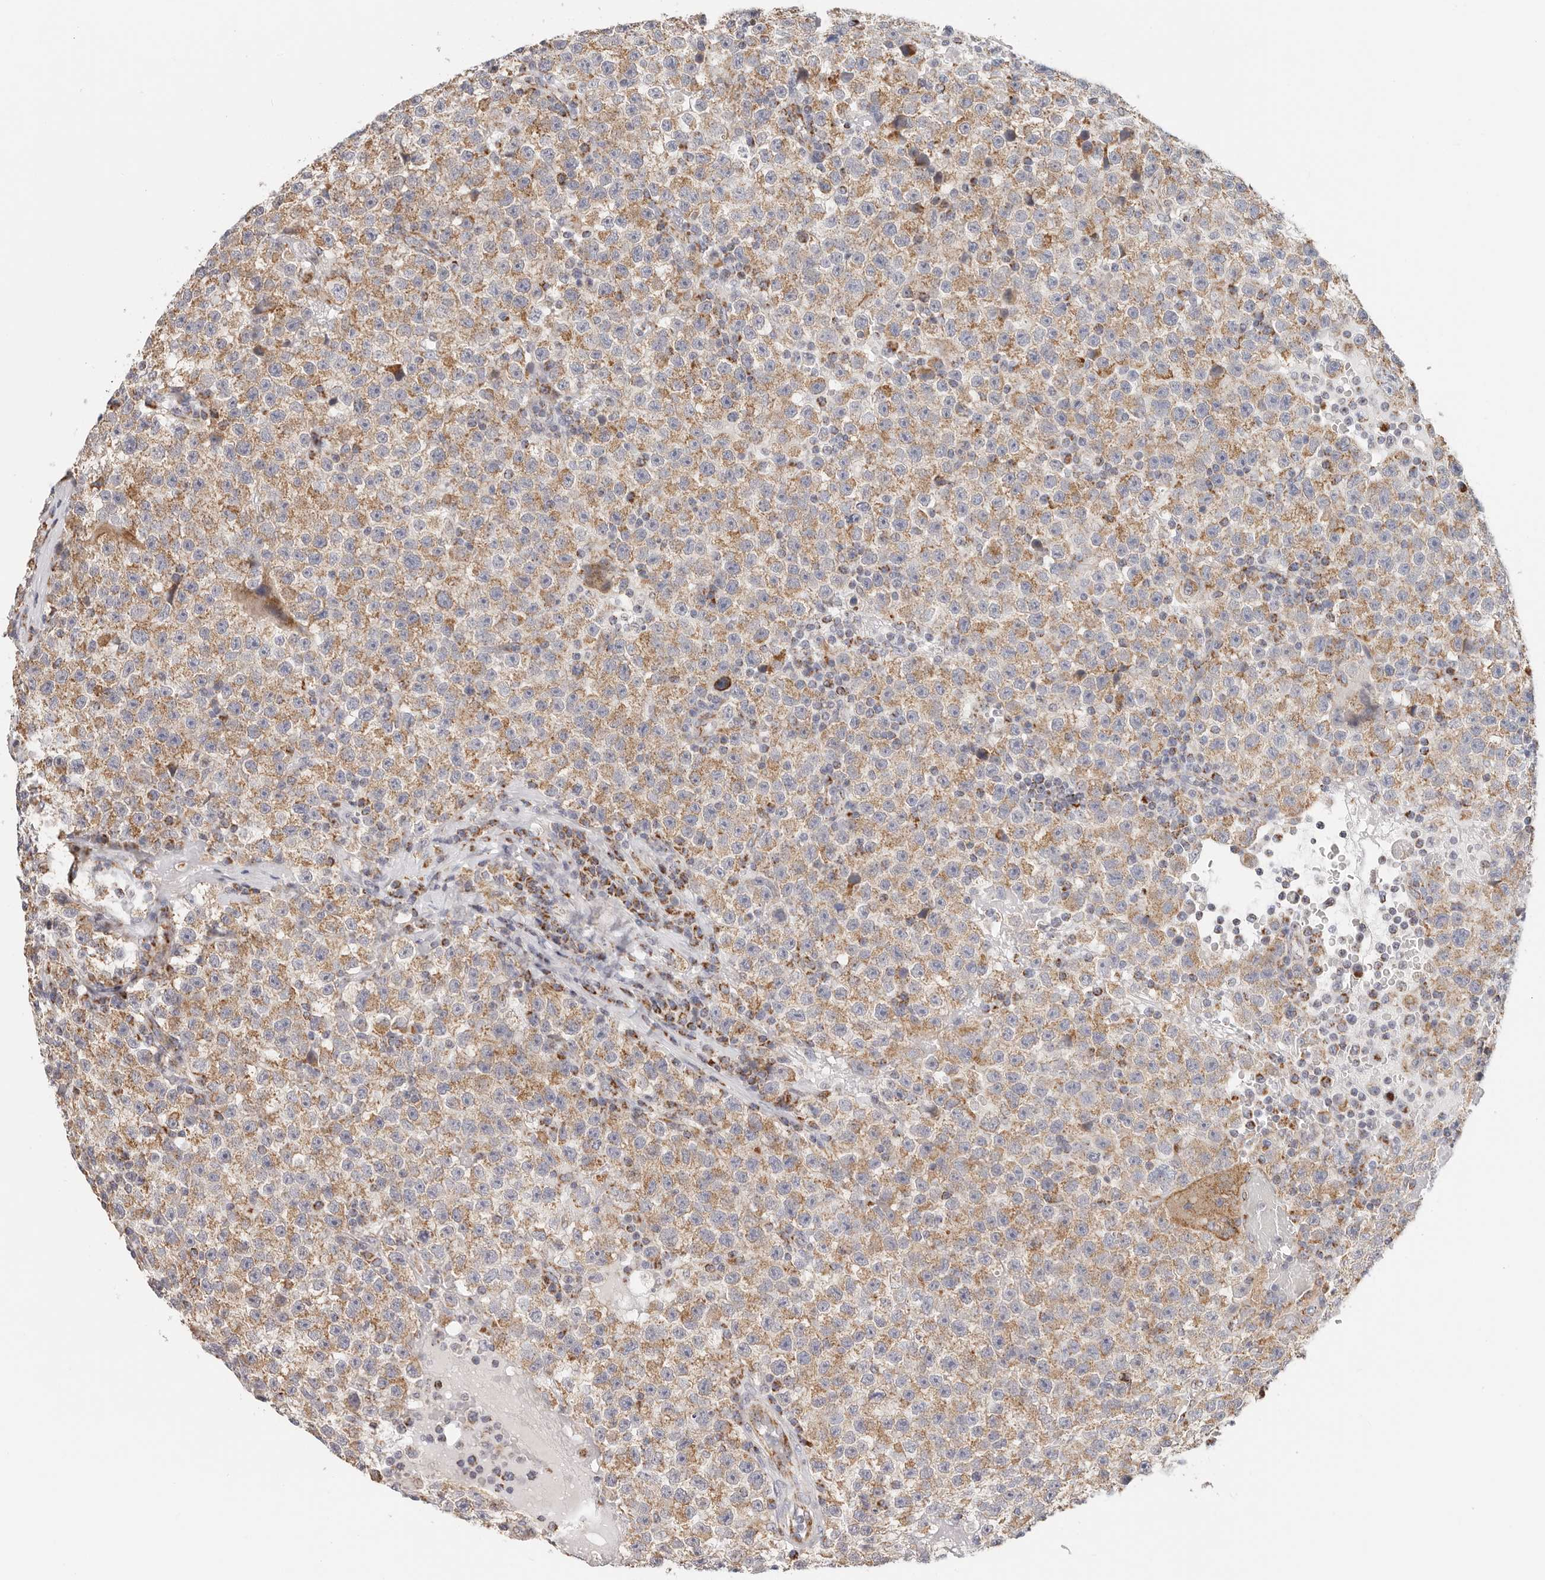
{"staining": {"intensity": "moderate", "quantity": "25%-75%", "location": "cytoplasmic/membranous"}, "tissue": "testis cancer", "cell_type": "Tumor cells", "image_type": "cancer", "snomed": [{"axis": "morphology", "description": "Seminoma, NOS"}, {"axis": "topography", "description": "Testis"}], "caption": "Immunohistochemistry of seminoma (testis) reveals medium levels of moderate cytoplasmic/membranous positivity in approximately 25%-75% of tumor cells.", "gene": "AFDN", "patient": {"sex": "male", "age": 22}}